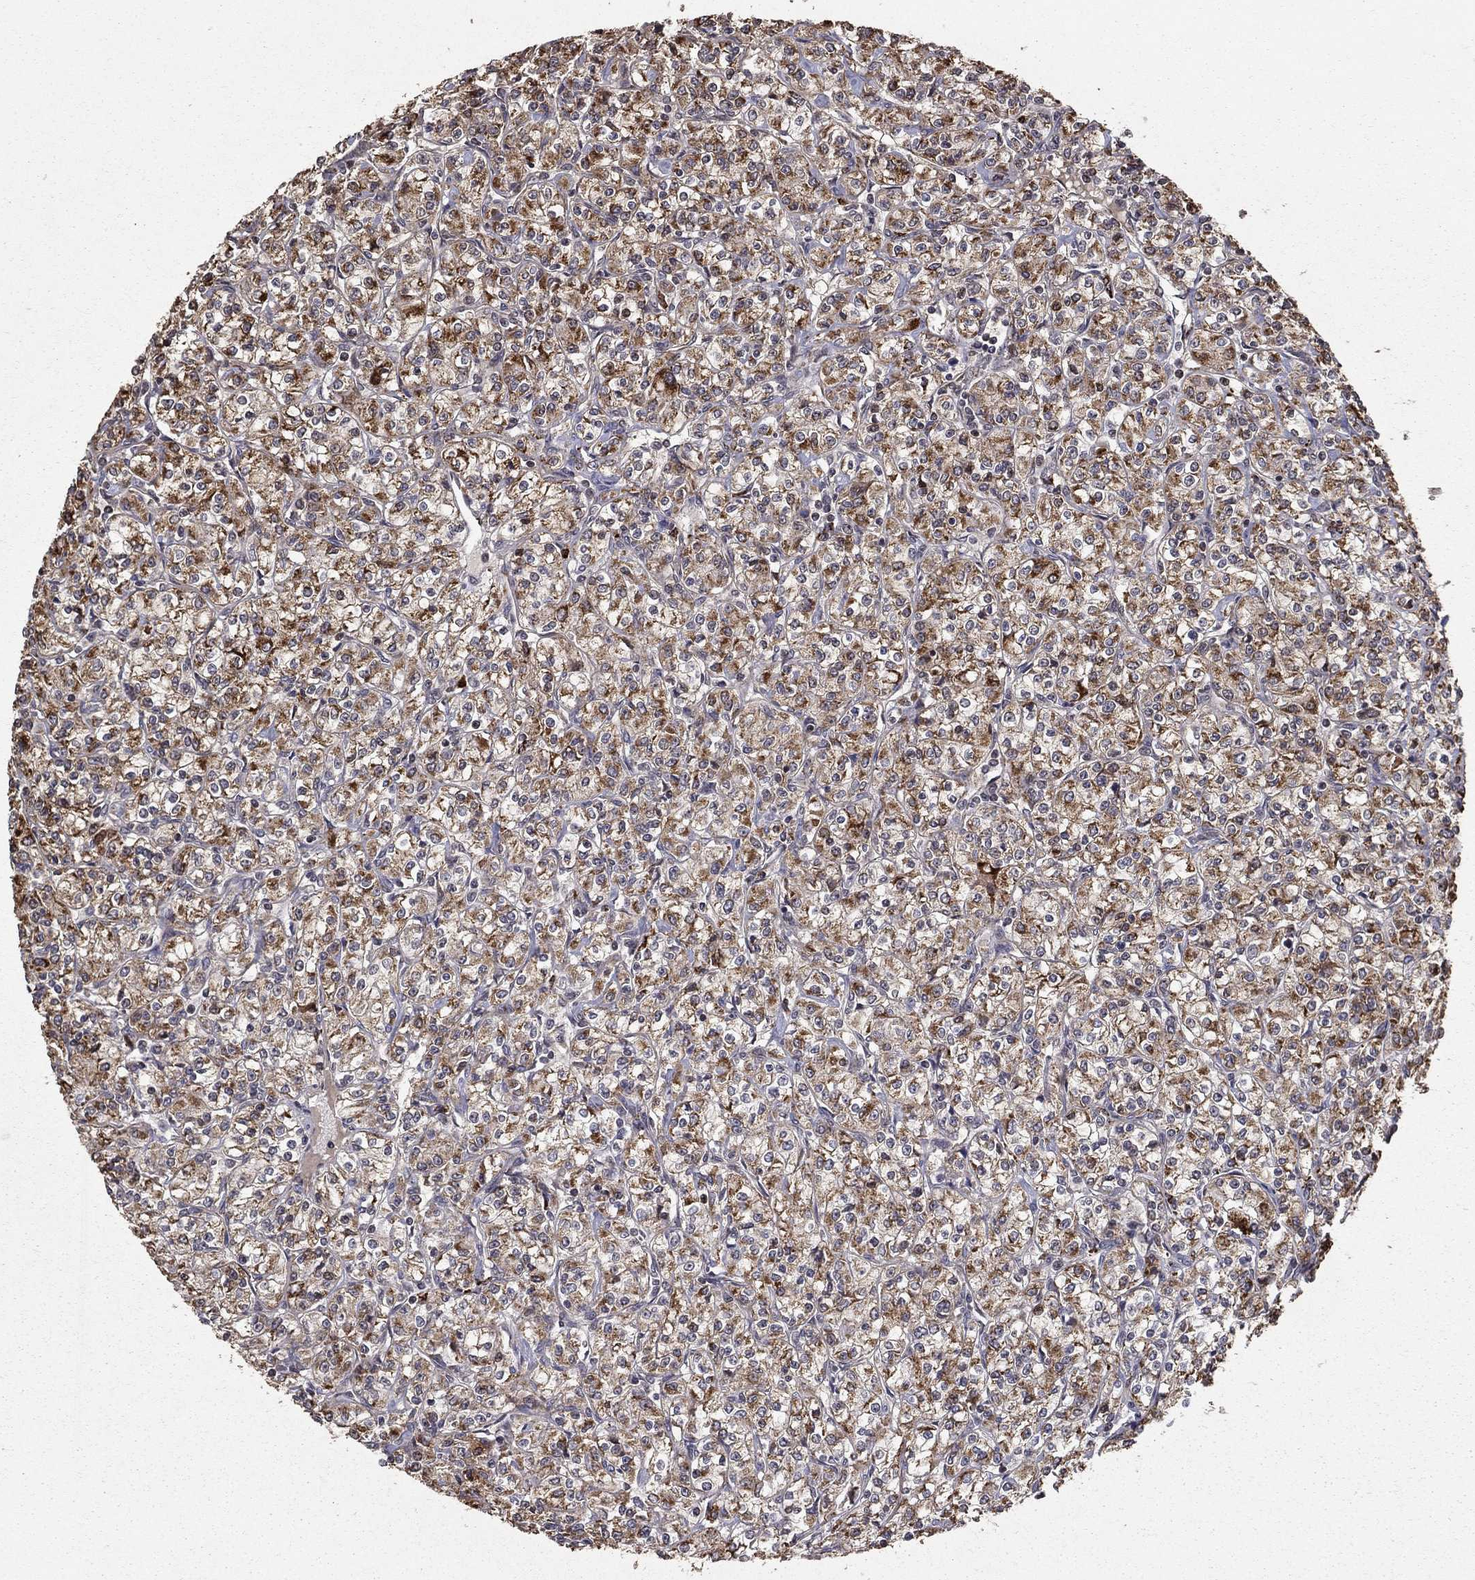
{"staining": {"intensity": "strong", "quantity": ">75%", "location": "cytoplasmic/membranous"}, "tissue": "renal cancer", "cell_type": "Tumor cells", "image_type": "cancer", "snomed": [{"axis": "morphology", "description": "Adenocarcinoma, NOS"}, {"axis": "topography", "description": "Kidney"}], "caption": "A histopathology image of human renal cancer stained for a protein reveals strong cytoplasmic/membranous brown staining in tumor cells.", "gene": "ACOT13", "patient": {"sex": "male", "age": 77}}